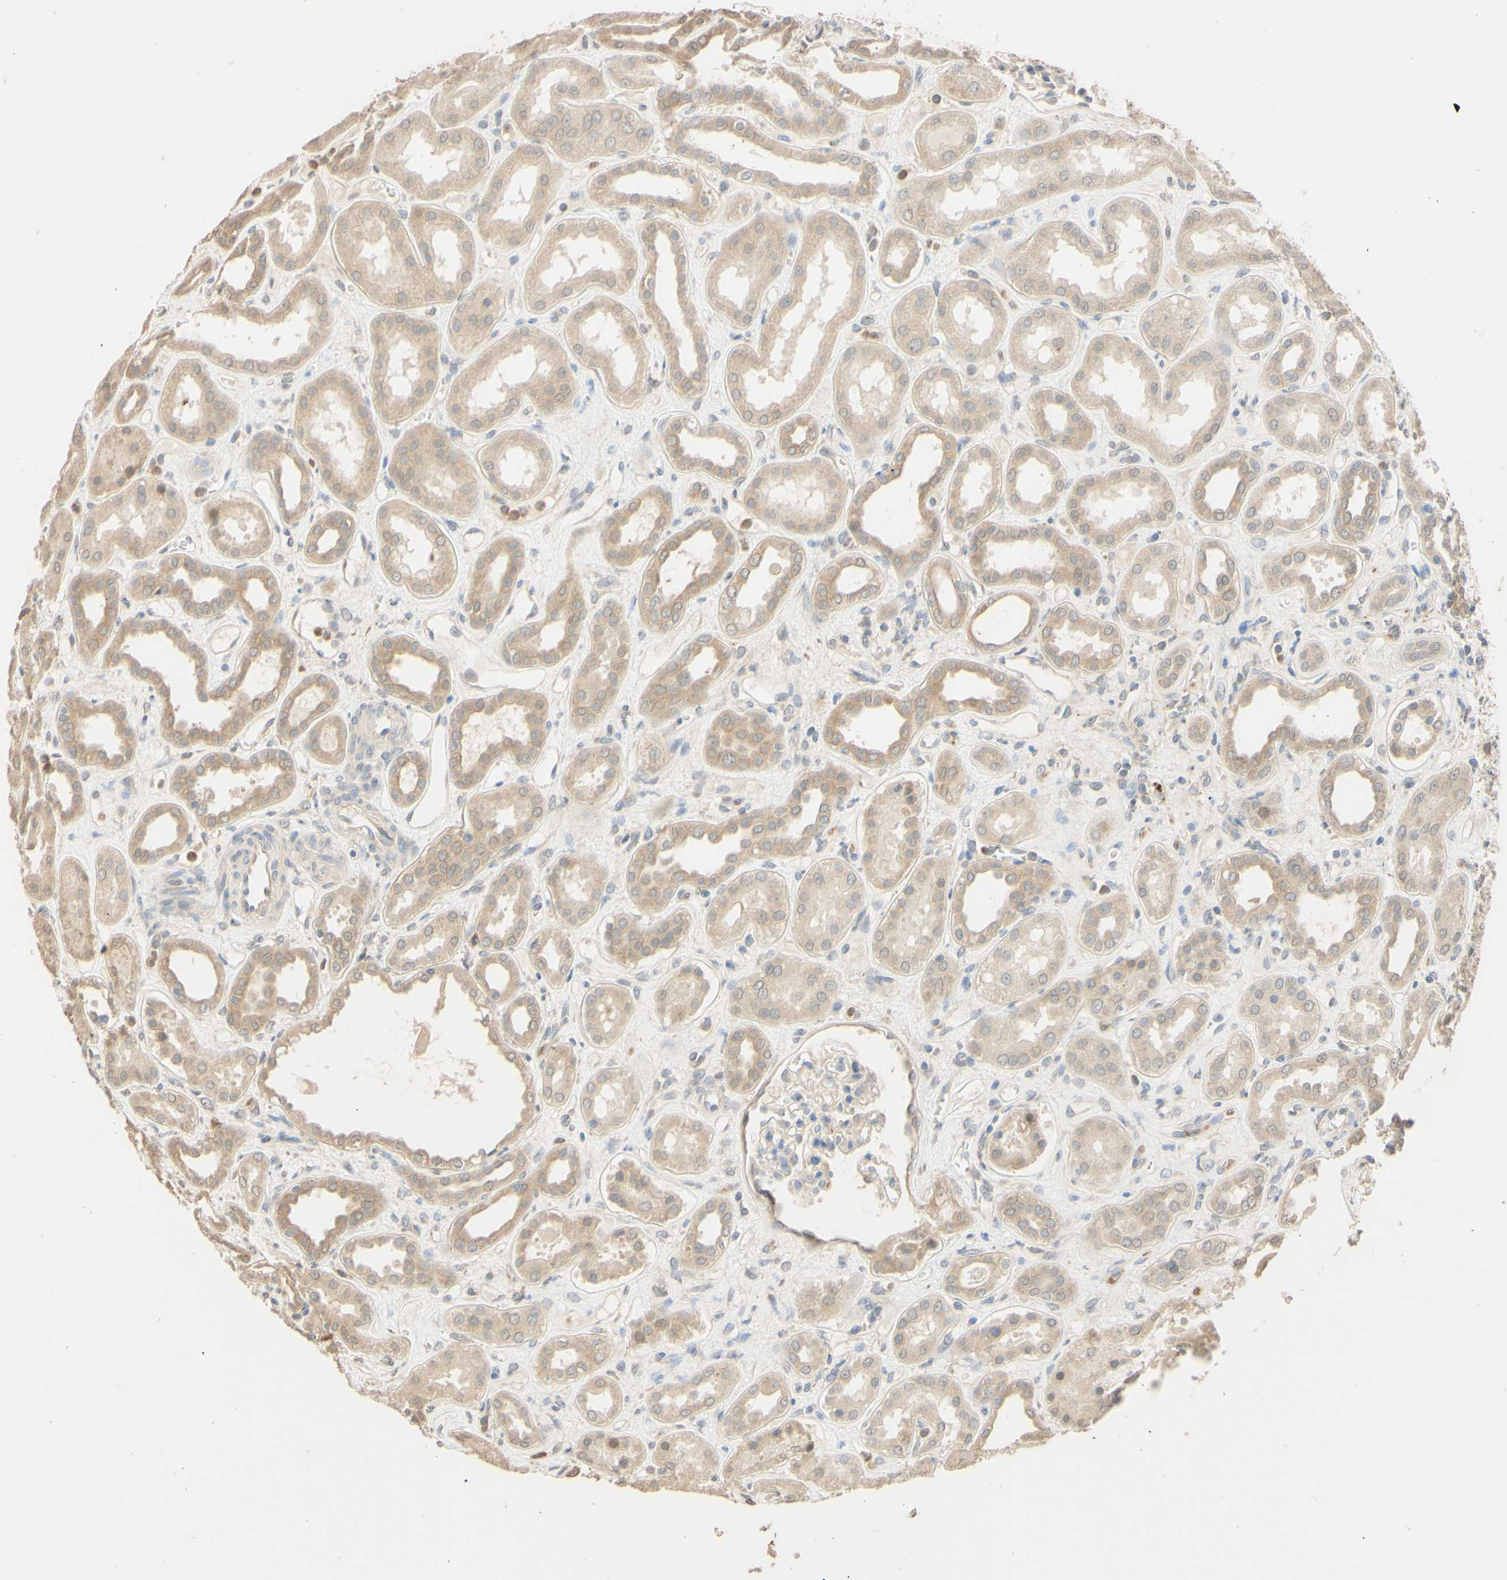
{"staining": {"intensity": "negative", "quantity": "none", "location": "none"}, "tissue": "kidney", "cell_type": "Cells in glomeruli", "image_type": "normal", "snomed": [{"axis": "morphology", "description": "Normal tissue, NOS"}, {"axis": "topography", "description": "Kidney"}], "caption": "Micrograph shows no significant protein expression in cells in glomeruli of unremarkable kidney.", "gene": "SMIM19", "patient": {"sex": "male", "age": 59}}